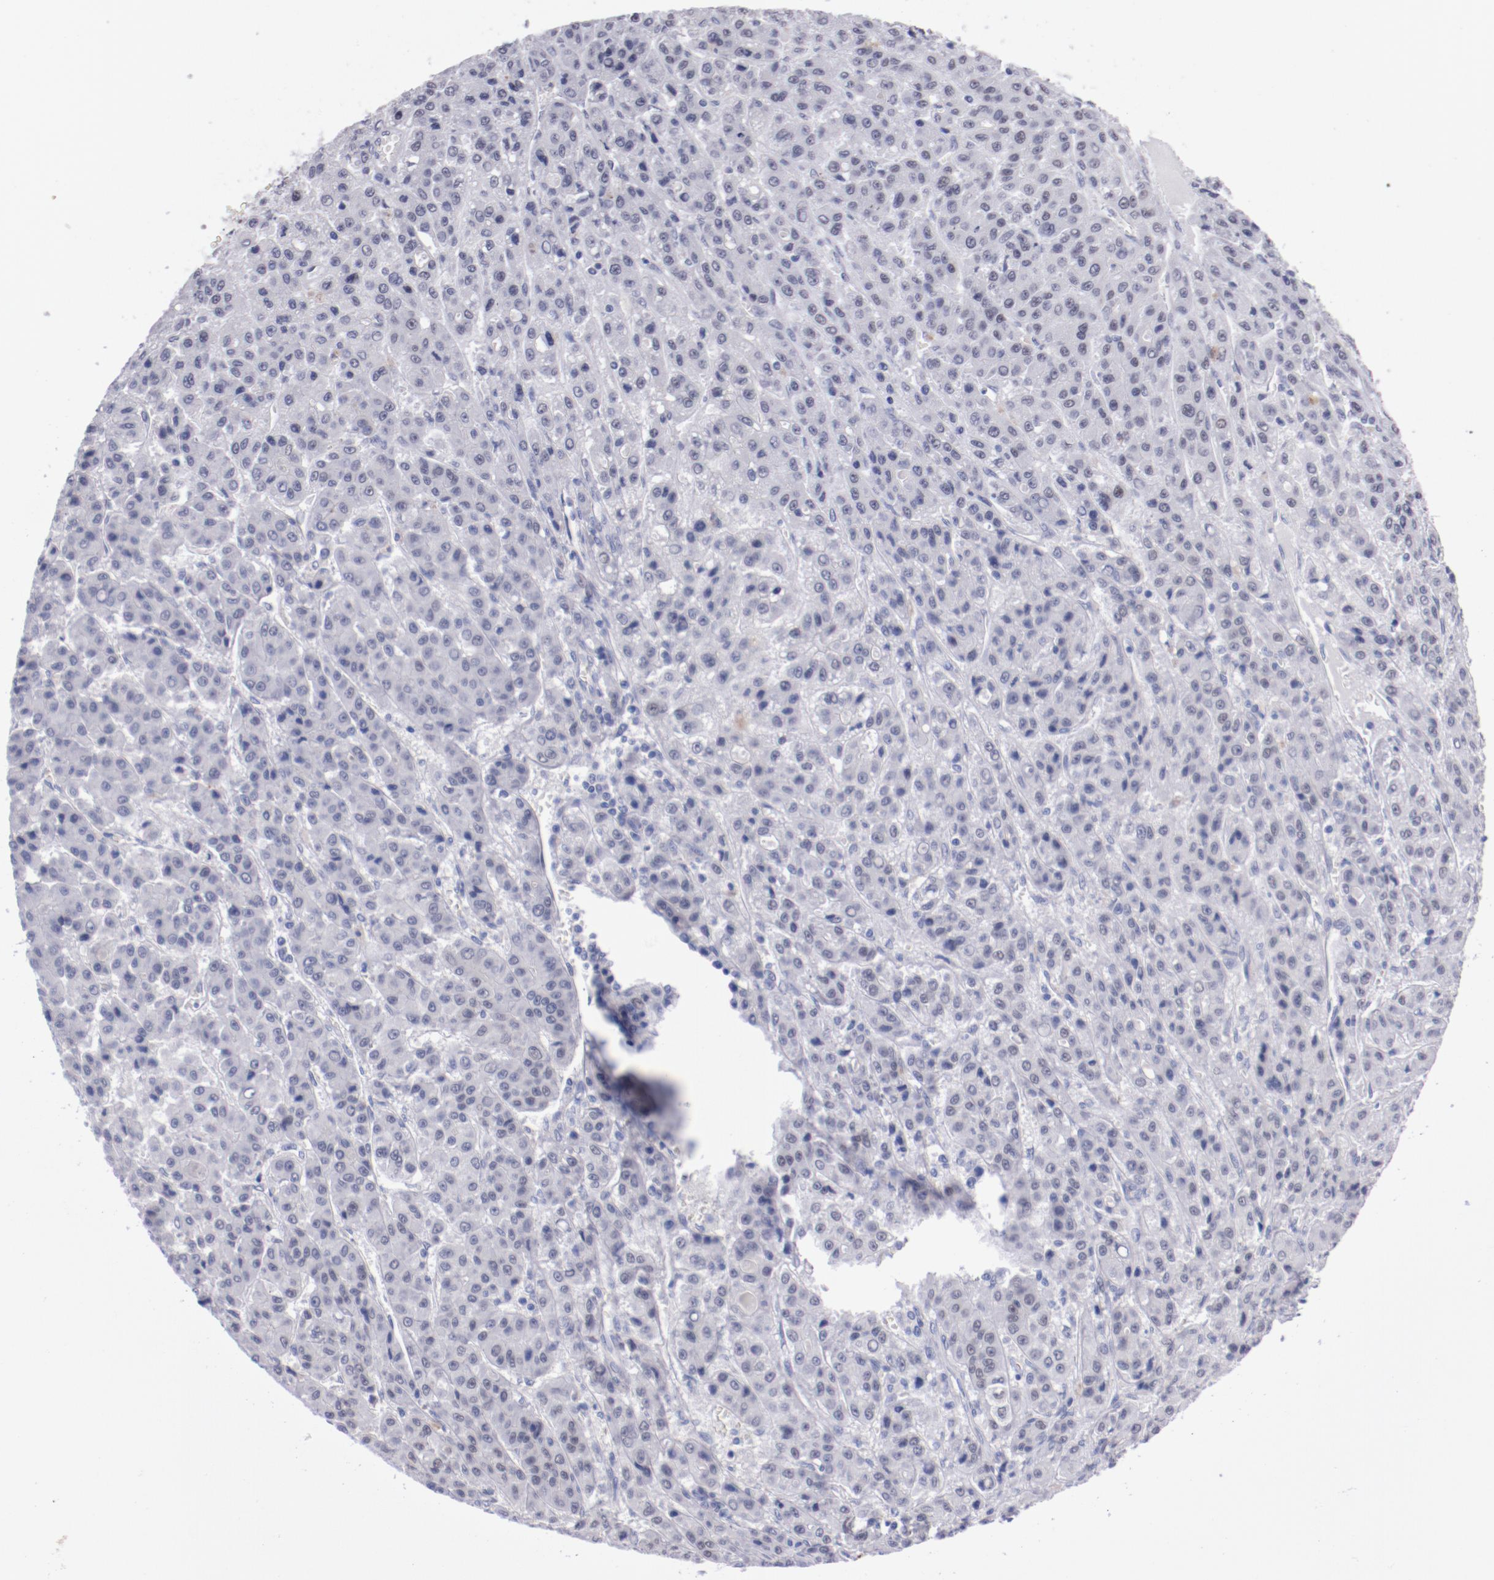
{"staining": {"intensity": "negative", "quantity": "none", "location": "none"}, "tissue": "liver cancer", "cell_type": "Tumor cells", "image_type": "cancer", "snomed": [{"axis": "morphology", "description": "Carcinoma, Hepatocellular, NOS"}, {"axis": "topography", "description": "Liver"}], "caption": "IHC histopathology image of neoplastic tissue: human hepatocellular carcinoma (liver) stained with DAB demonstrates no significant protein staining in tumor cells.", "gene": "HNF1B", "patient": {"sex": "male", "age": 70}}